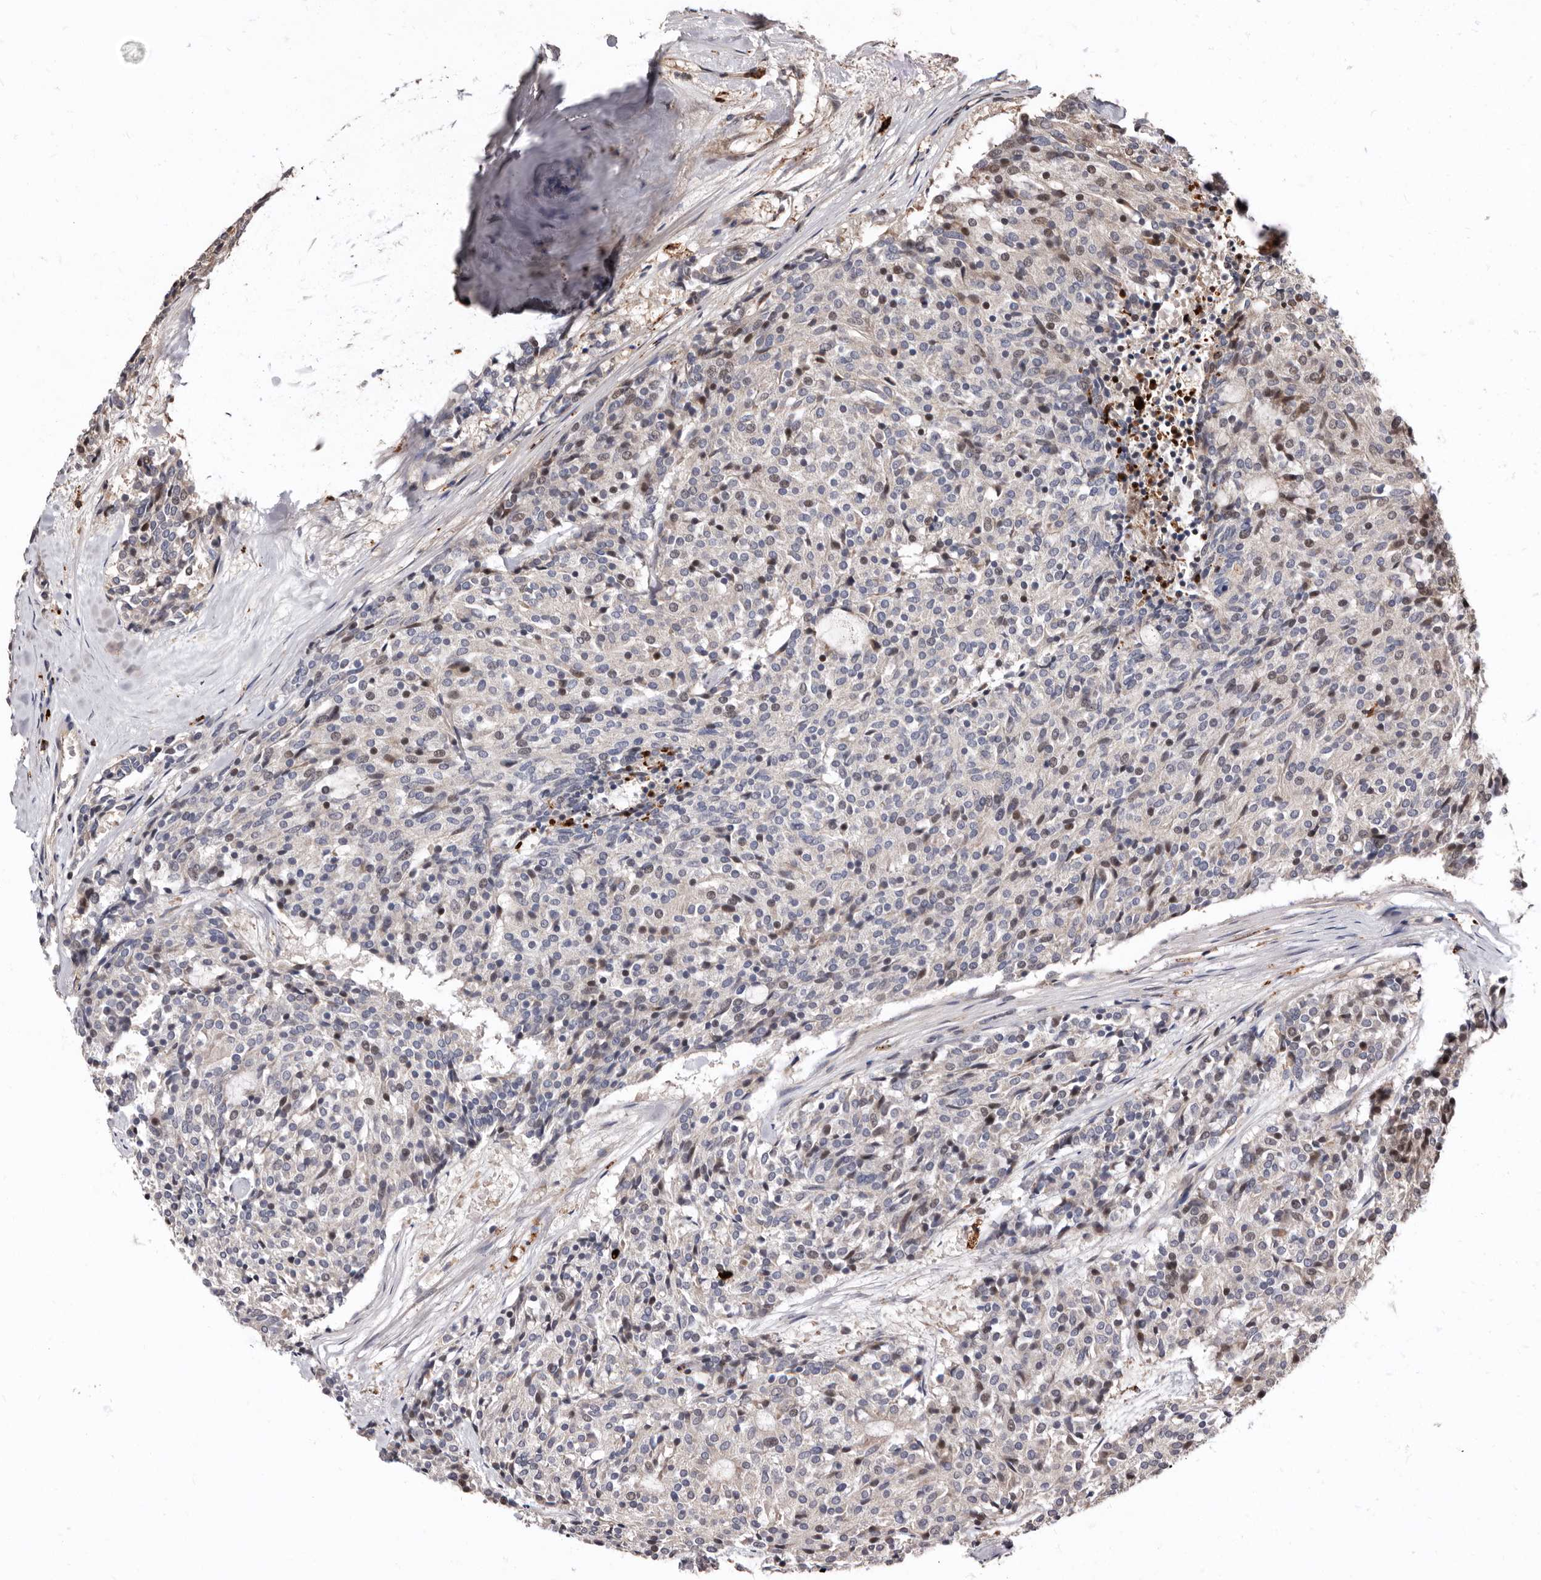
{"staining": {"intensity": "negative", "quantity": "none", "location": "none"}, "tissue": "carcinoid", "cell_type": "Tumor cells", "image_type": "cancer", "snomed": [{"axis": "morphology", "description": "Carcinoid, malignant, NOS"}, {"axis": "topography", "description": "Pancreas"}], "caption": "Immunohistochemical staining of human malignant carcinoid shows no significant expression in tumor cells.", "gene": "WEE2", "patient": {"sex": "female", "age": 54}}